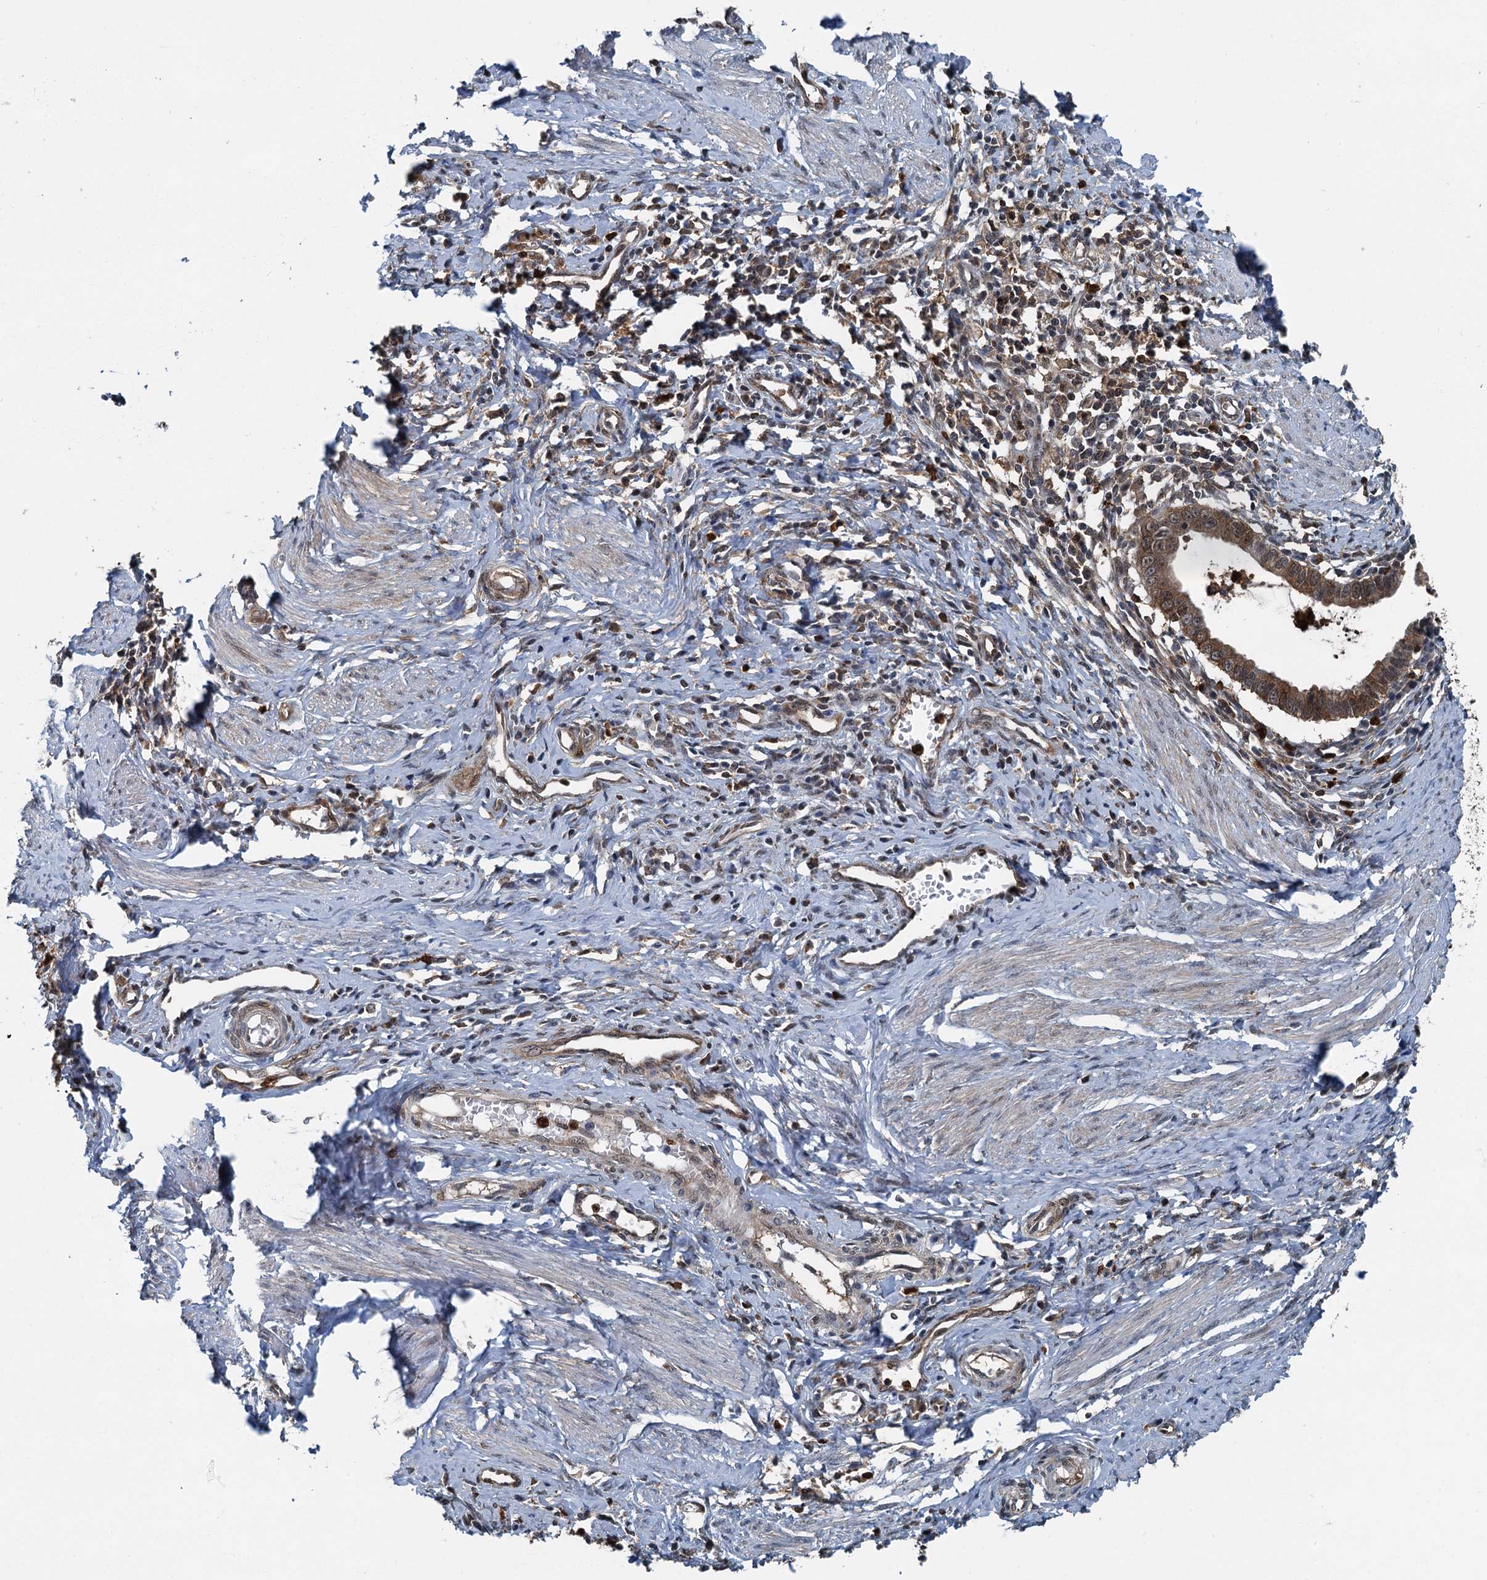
{"staining": {"intensity": "moderate", "quantity": ">75%", "location": "cytoplasmic/membranous,nuclear"}, "tissue": "cervical cancer", "cell_type": "Tumor cells", "image_type": "cancer", "snomed": [{"axis": "morphology", "description": "Adenocarcinoma, NOS"}, {"axis": "topography", "description": "Cervix"}], "caption": "Immunohistochemical staining of human cervical cancer (adenocarcinoma) displays medium levels of moderate cytoplasmic/membranous and nuclear positivity in about >75% of tumor cells. (IHC, brightfield microscopy, high magnification).", "gene": "GPI", "patient": {"sex": "female", "age": 36}}